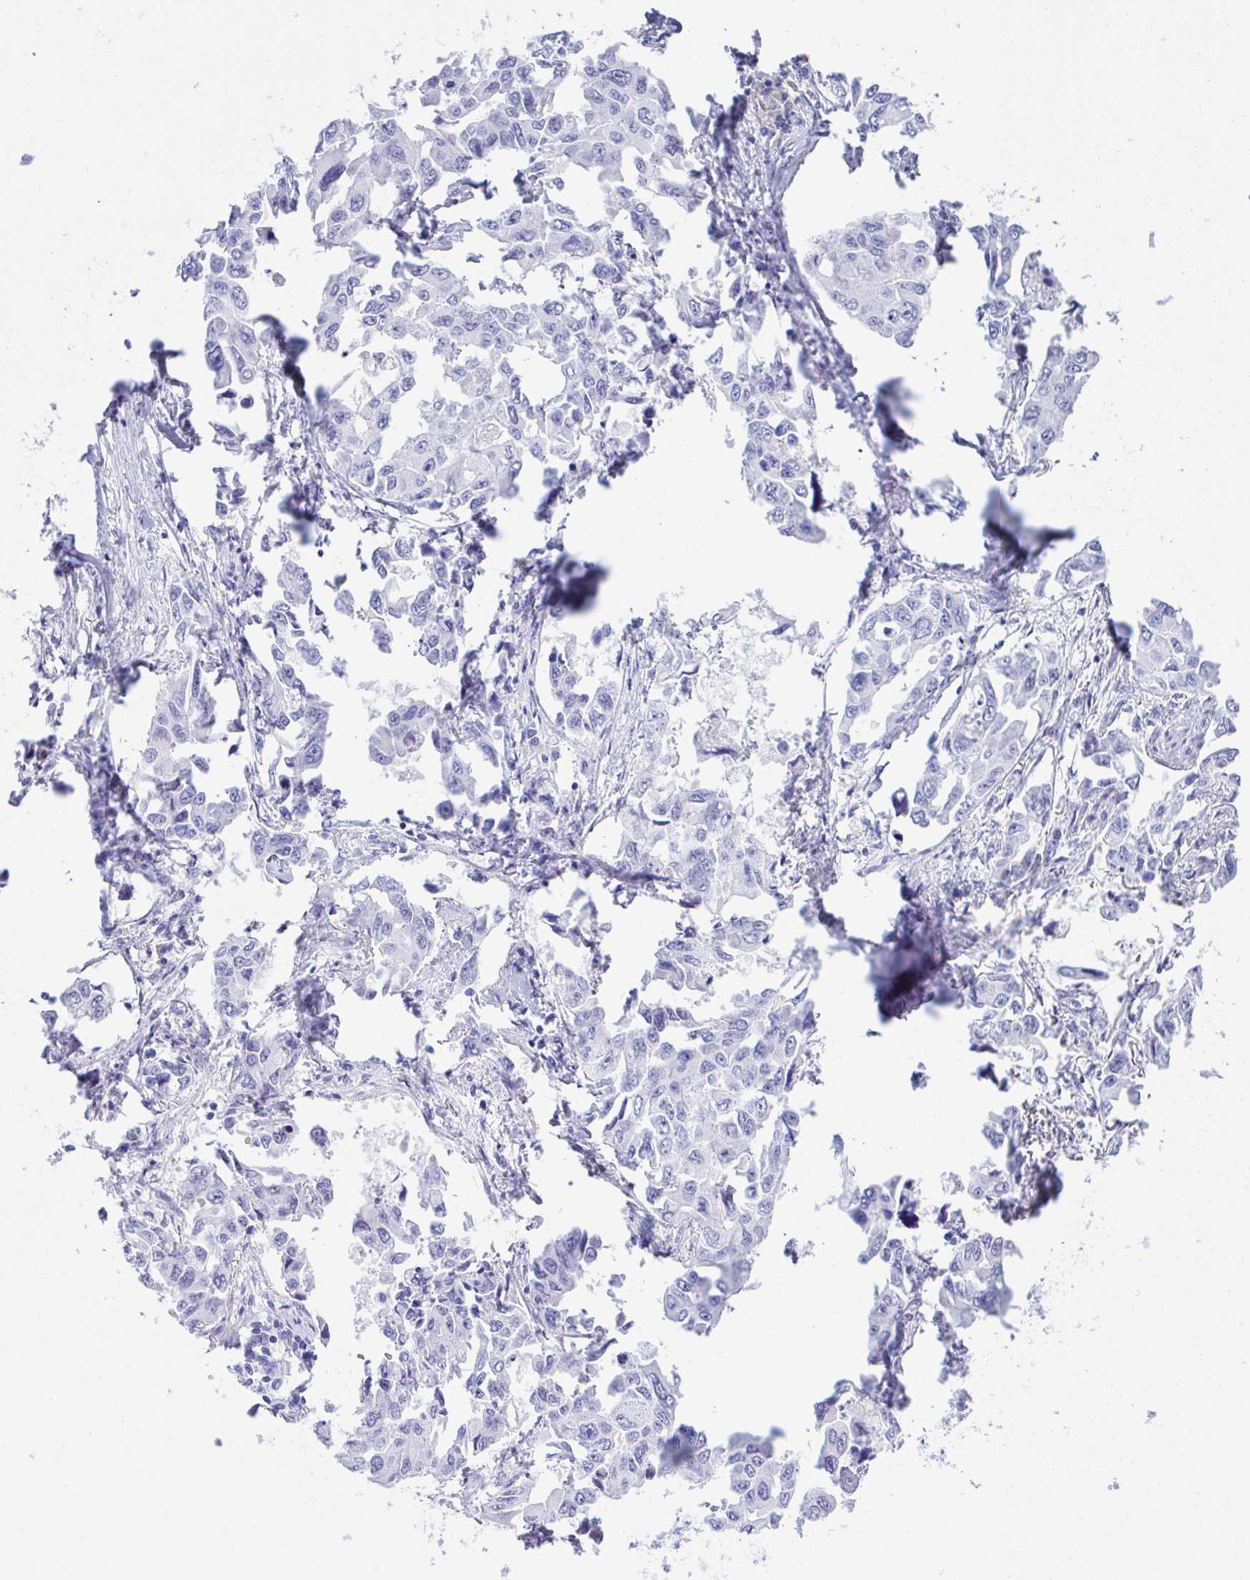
{"staining": {"intensity": "negative", "quantity": "none", "location": "none"}, "tissue": "lung cancer", "cell_type": "Tumor cells", "image_type": "cancer", "snomed": [{"axis": "morphology", "description": "Adenocarcinoma, NOS"}, {"axis": "topography", "description": "Lung"}], "caption": "This histopathology image is of lung cancer stained with immunohistochemistry to label a protein in brown with the nuclei are counter-stained blue. There is no expression in tumor cells.", "gene": "SEL1L2", "patient": {"sex": "male", "age": 64}}